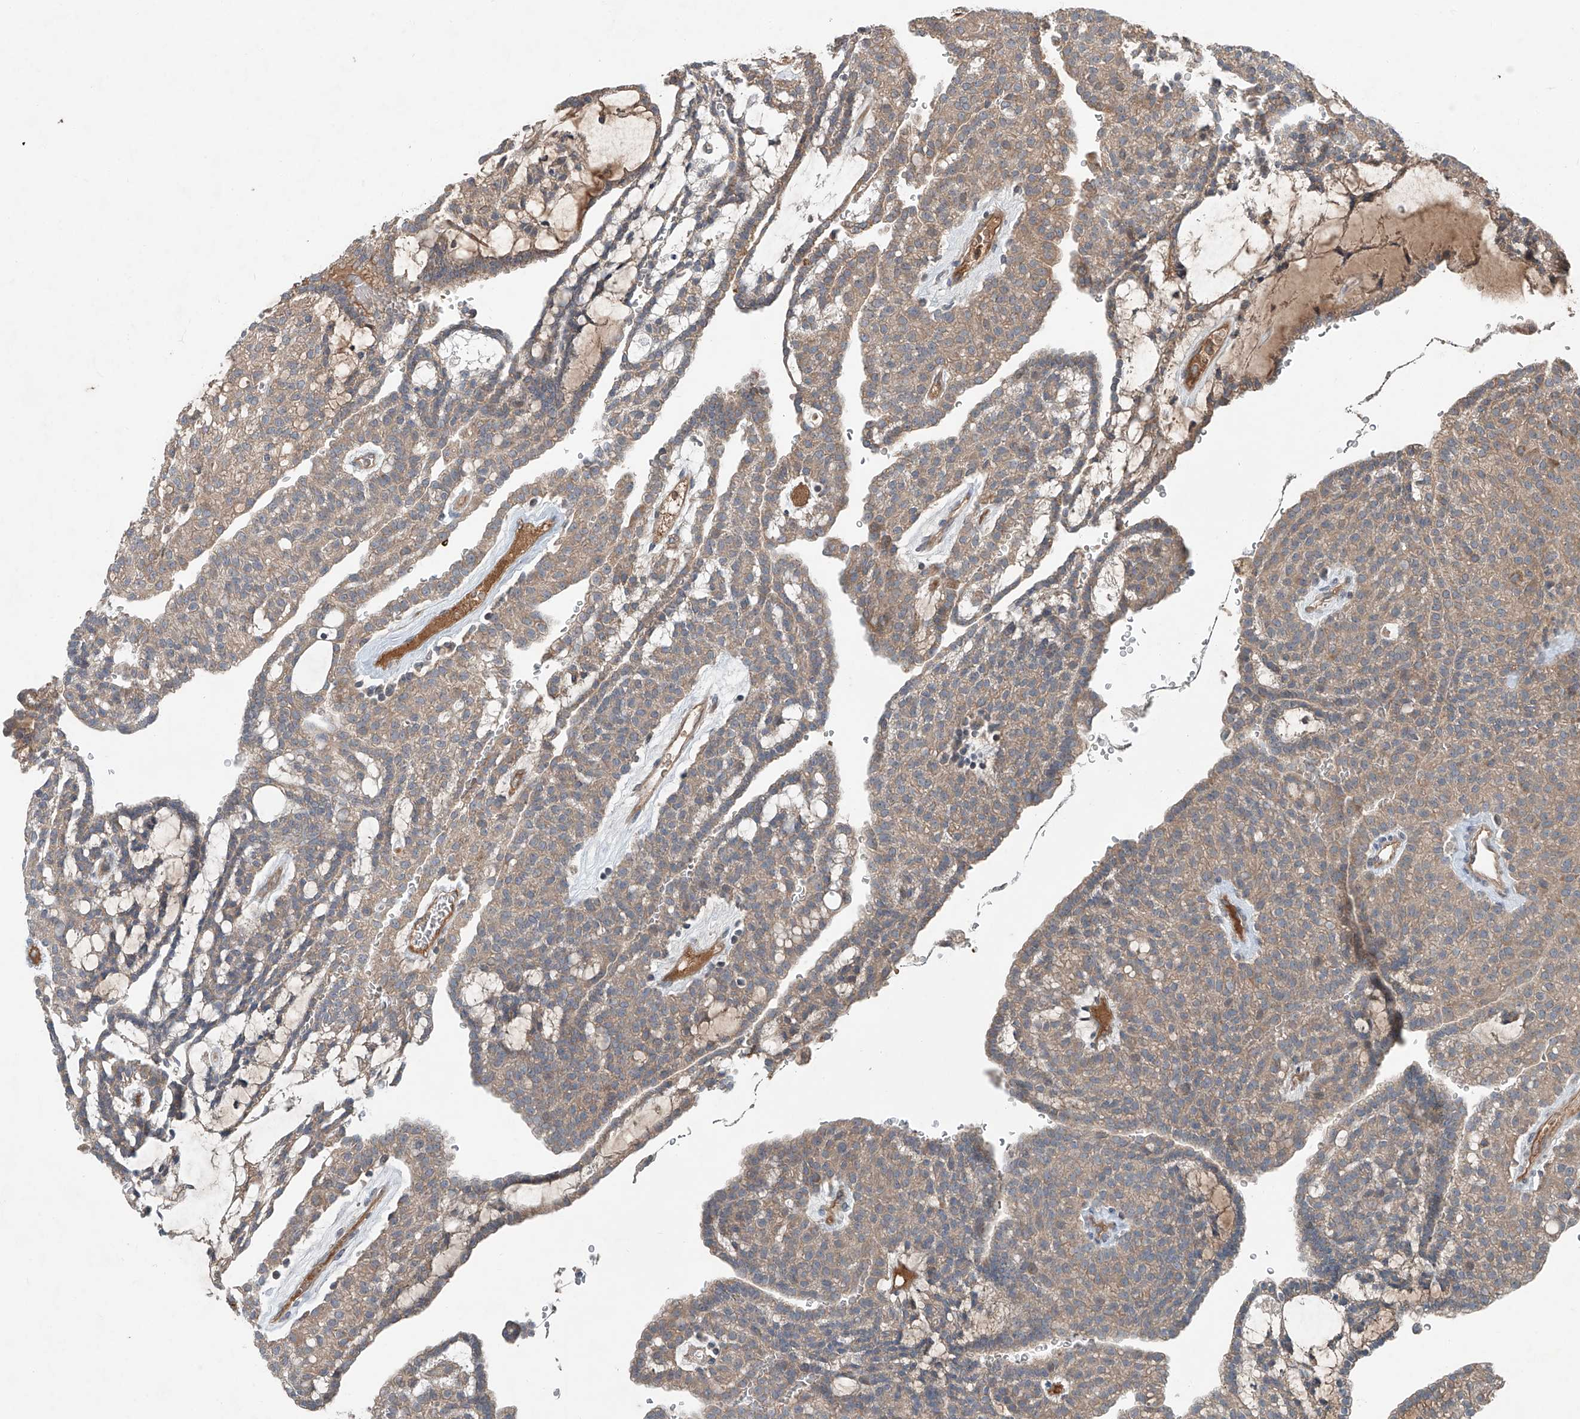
{"staining": {"intensity": "weak", "quantity": ">75%", "location": "cytoplasmic/membranous"}, "tissue": "renal cancer", "cell_type": "Tumor cells", "image_type": "cancer", "snomed": [{"axis": "morphology", "description": "Adenocarcinoma, NOS"}, {"axis": "topography", "description": "Kidney"}], "caption": "Protein analysis of renal cancer tissue displays weak cytoplasmic/membranous staining in about >75% of tumor cells.", "gene": "ADAM23", "patient": {"sex": "male", "age": 63}}